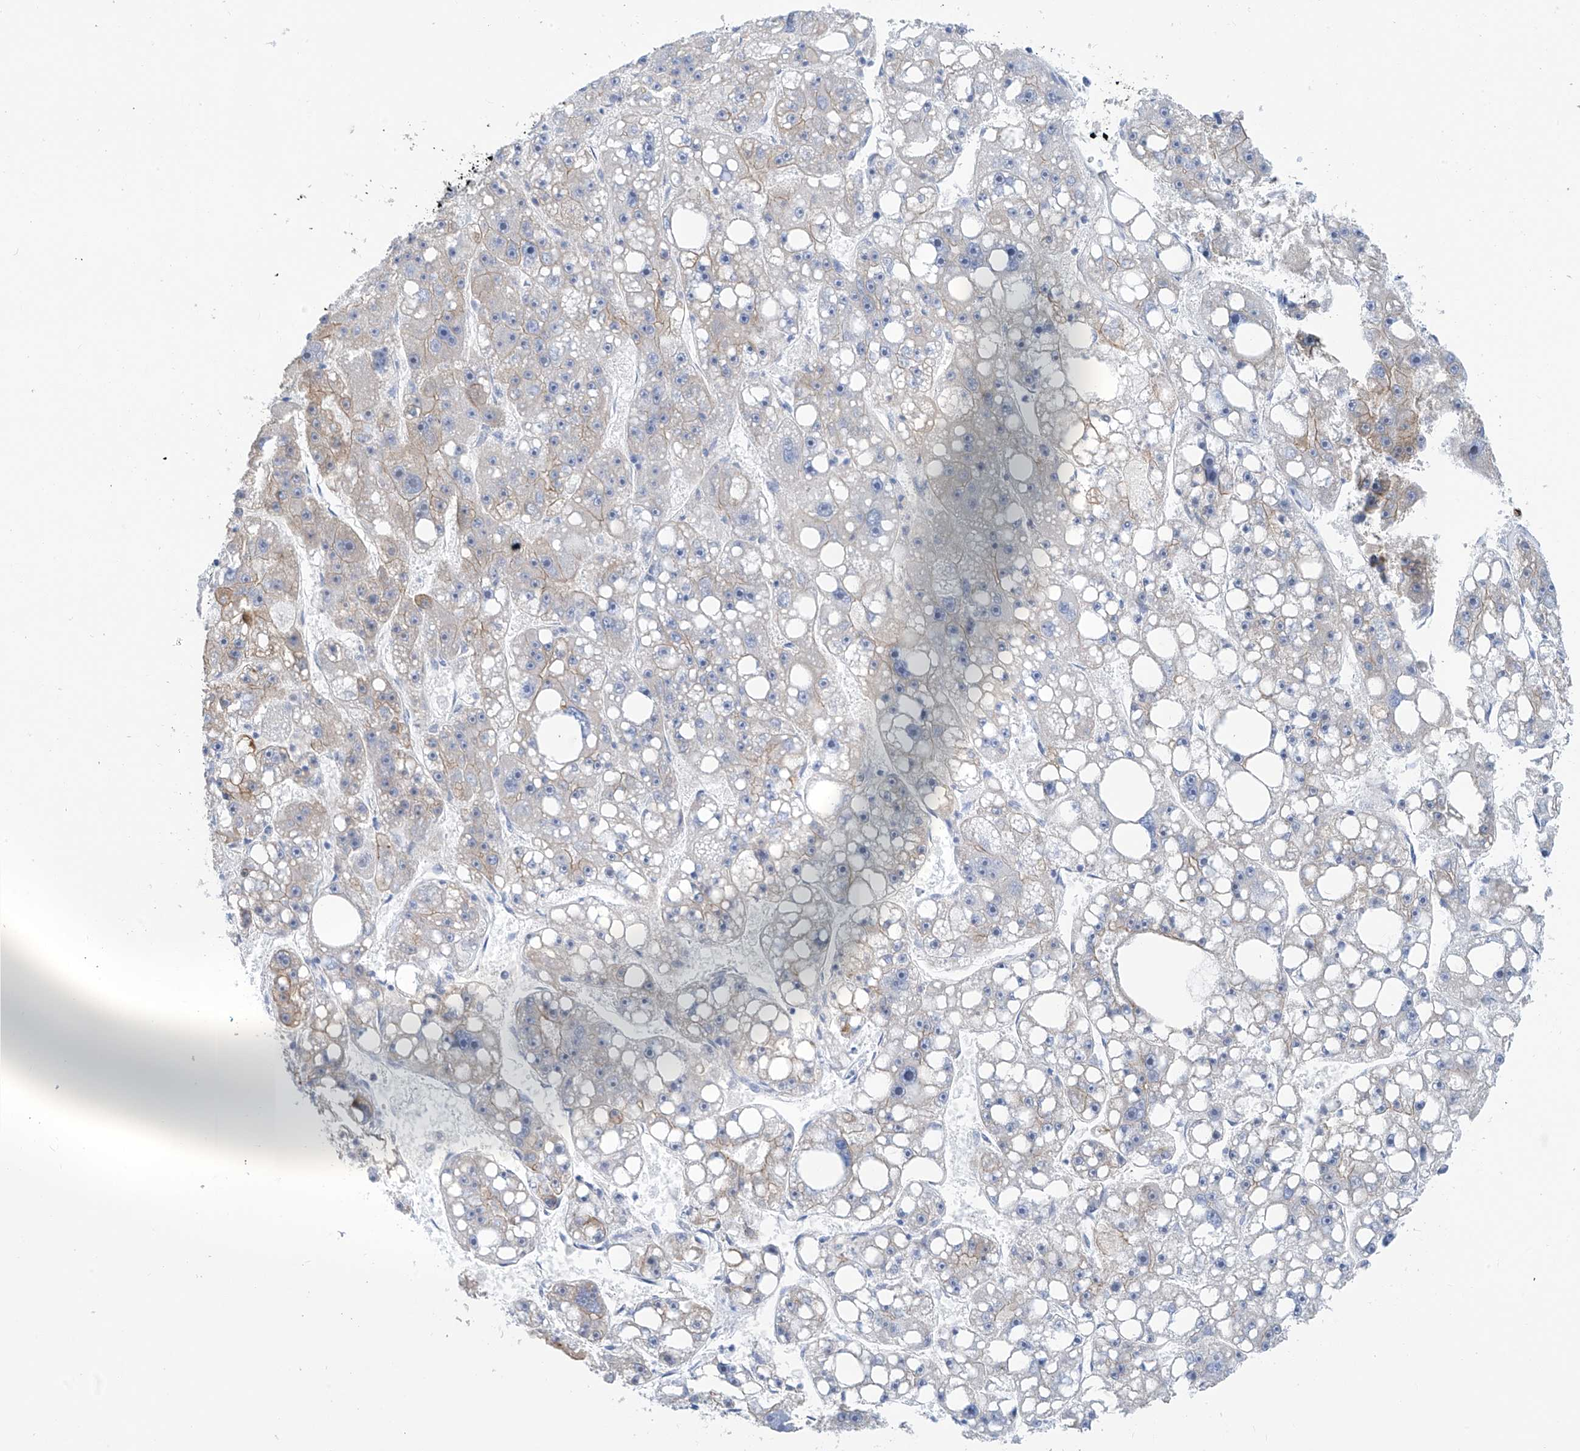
{"staining": {"intensity": "moderate", "quantity": "<25%", "location": "cytoplasmic/membranous"}, "tissue": "liver cancer", "cell_type": "Tumor cells", "image_type": "cancer", "snomed": [{"axis": "morphology", "description": "Carcinoma, Hepatocellular, NOS"}, {"axis": "topography", "description": "Liver"}], "caption": "Immunohistochemical staining of liver cancer shows low levels of moderate cytoplasmic/membranous positivity in approximately <25% of tumor cells.", "gene": "PIK3C2B", "patient": {"sex": "female", "age": 61}}